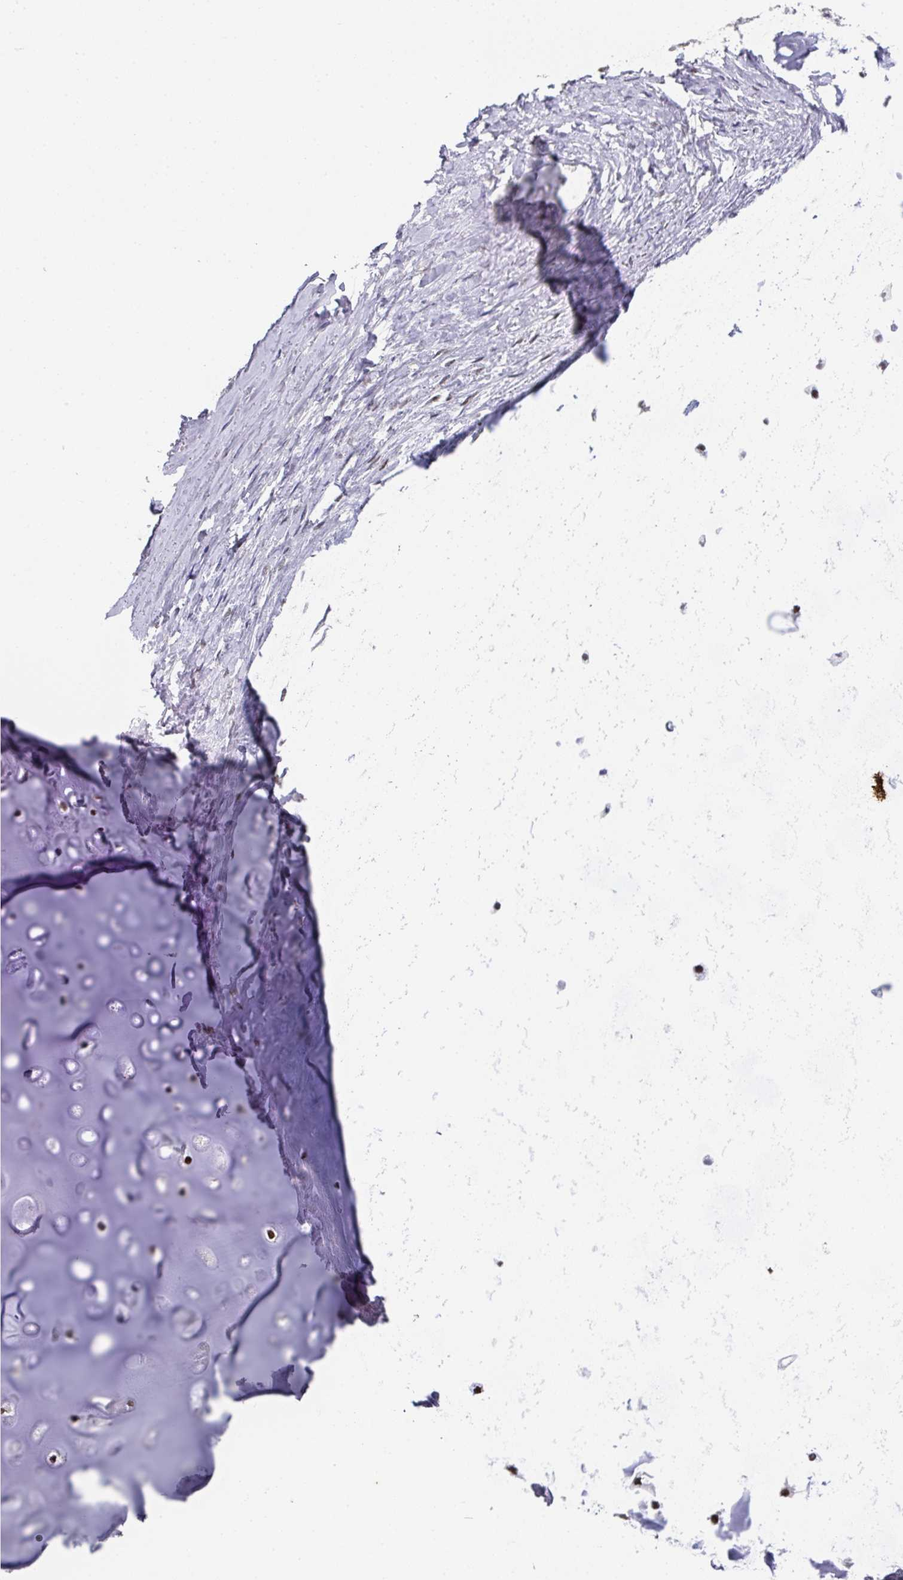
{"staining": {"intensity": "moderate", "quantity": "<25%", "location": "nuclear"}, "tissue": "soft tissue", "cell_type": "Chondrocytes", "image_type": "normal", "snomed": [{"axis": "morphology", "description": "Normal tissue, NOS"}, {"axis": "topography", "description": "Cartilage tissue"}, {"axis": "topography", "description": "Bronchus"}], "caption": "A histopathology image of soft tissue stained for a protein displays moderate nuclear brown staining in chondrocytes.", "gene": "CBX7", "patient": {"sex": "male", "age": 56}}